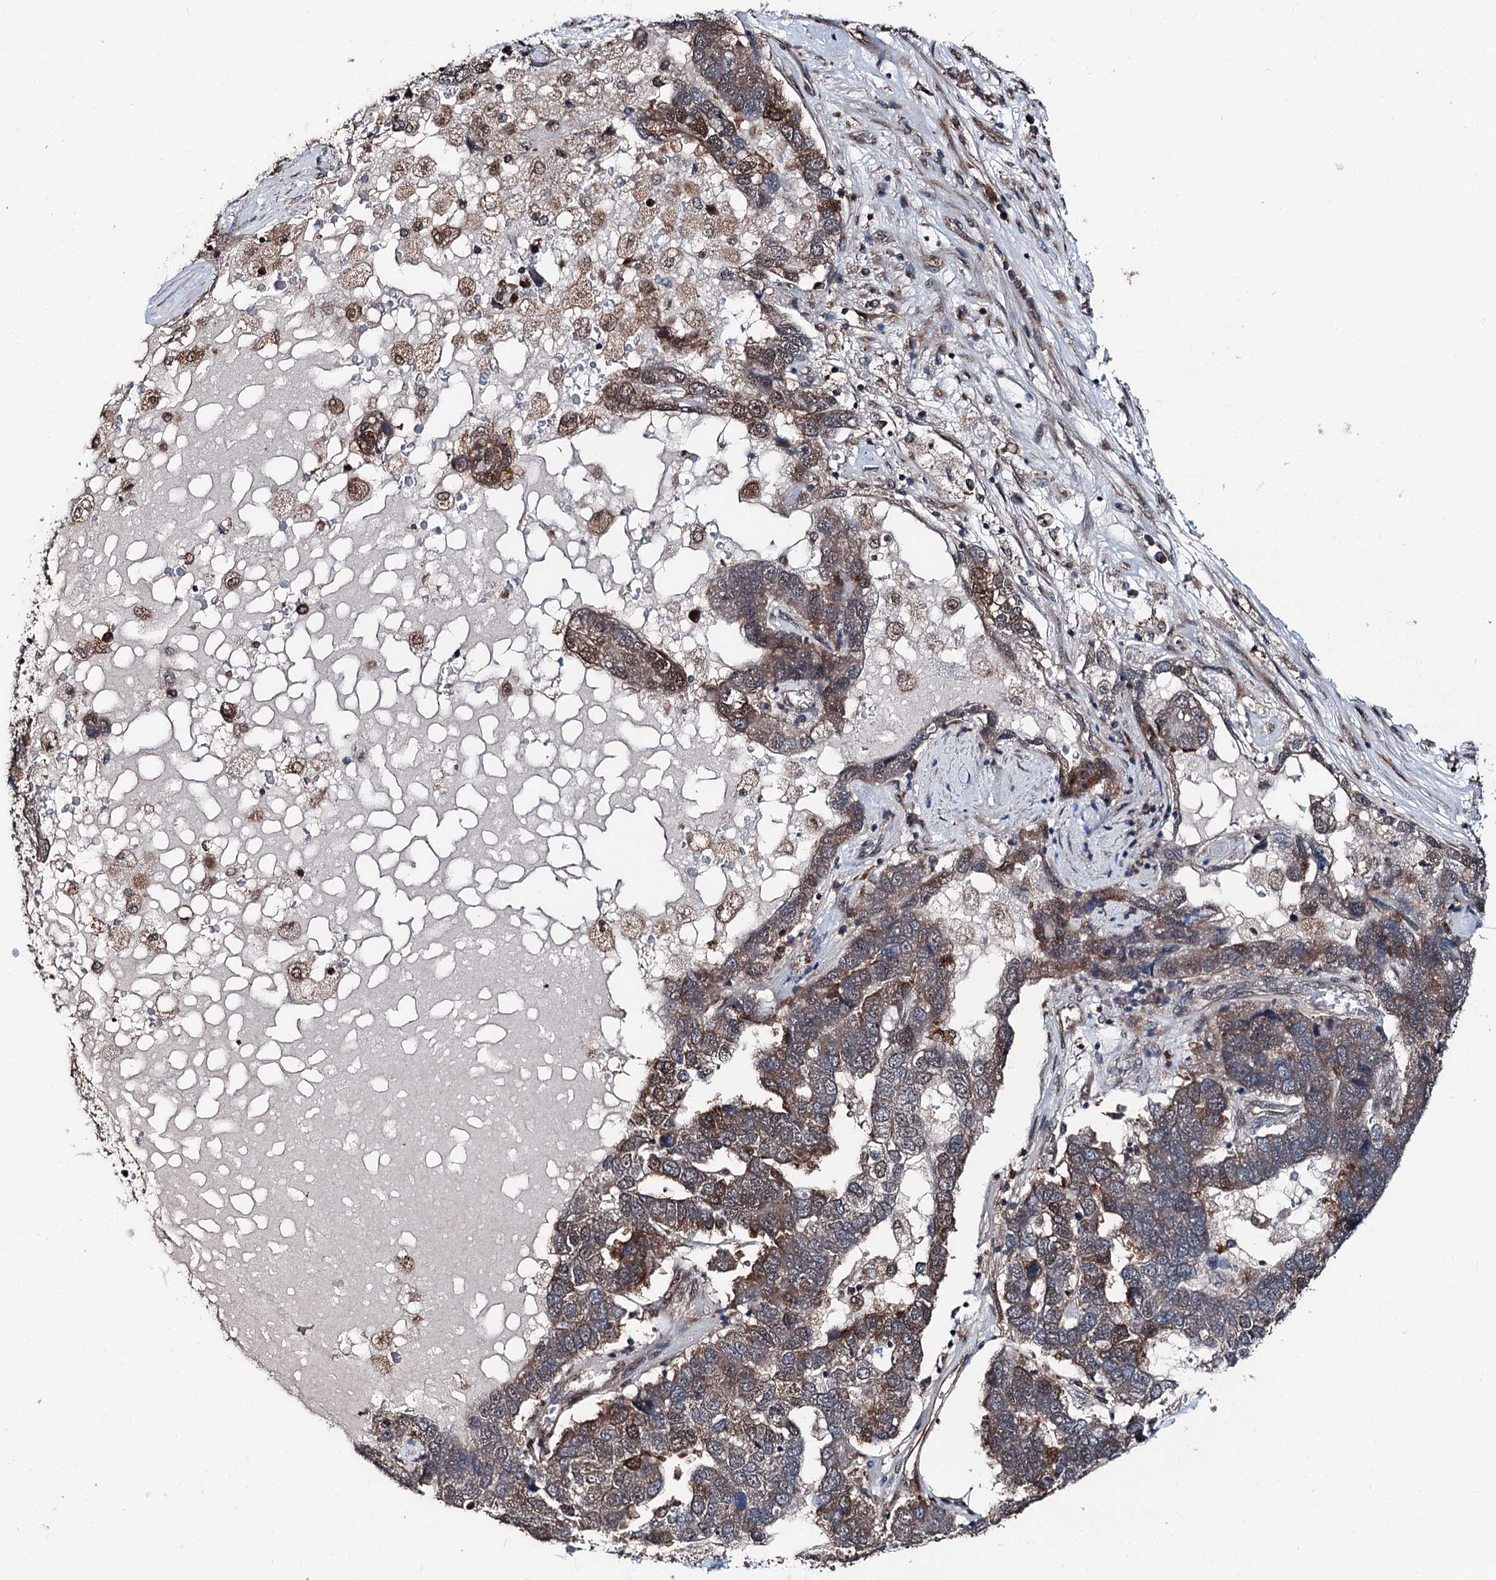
{"staining": {"intensity": "moderate", "quantity": "25%-75%", "location": "cytoplasmic/membranous"}, "tissue": "pancreatic cancer", "cell_type": "Tumor cells", "image_type": "cancer", "snomed": [{"axis": "morphology", "description": "Adenocarcinoma, NOS"}, {"axis": "topography", "description": "Pancreas"}], "caption": "Human pancreatic cancer (adenocarcinoma) stained for a protein (brown) exhibits moderate cytoplasmic/membranous positive positivity in approximately 25%-75% of tumor cells.", "gene": "PSMD13", "patient": {"sex": "female", "age": 61}}